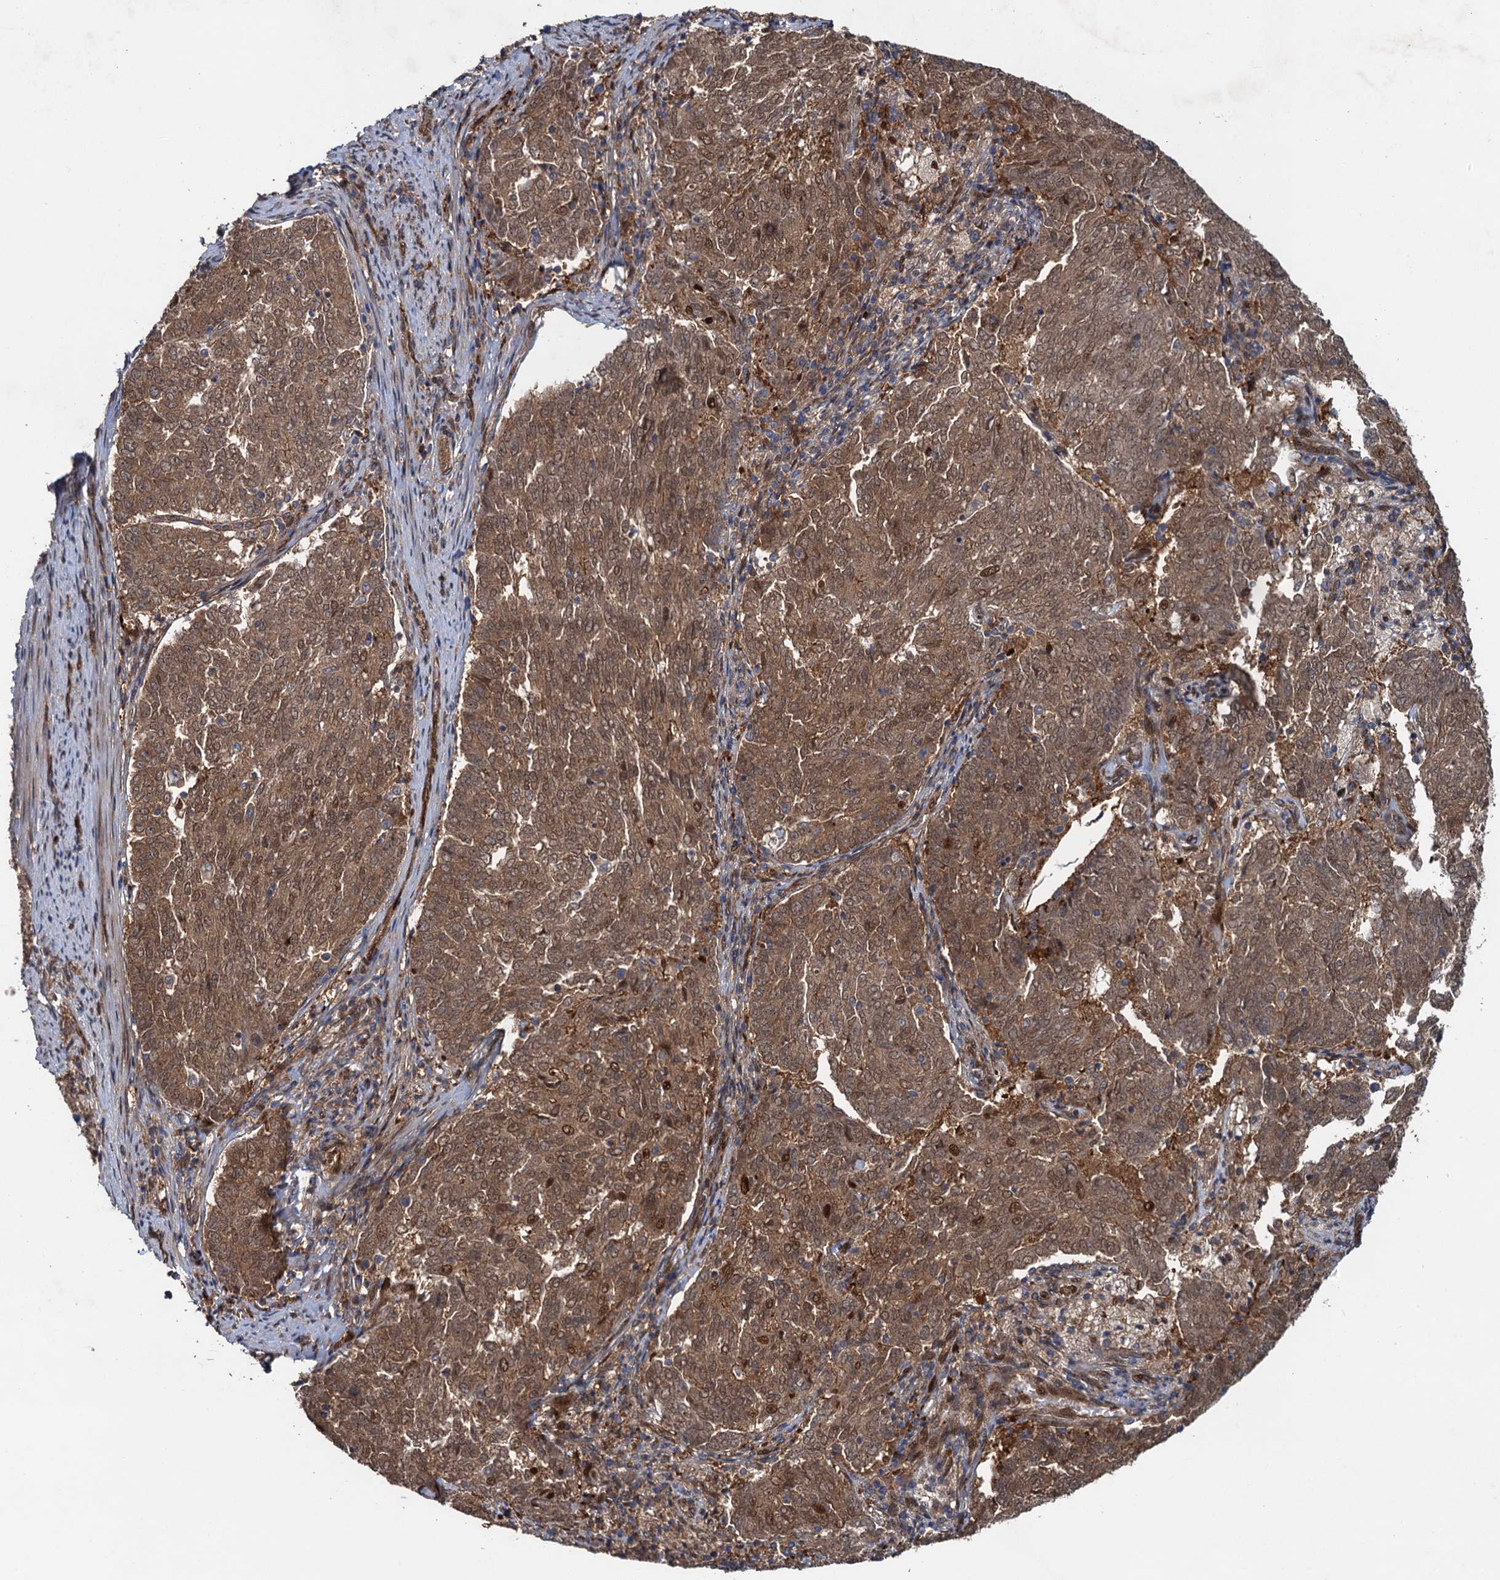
{"staining": {"intensity": "strong", "quantity": ">75%", "location": "cytoplasmic/membranous,nuclear"}, "tissue": "endometrial cancer", "cell_type": "Tumor cells", "image_type": "cancer", "snomed": [{"axis": "morphology", "description": "Adenocarcinoma, NOS"}, {"axis": "topography", "description": "Endometrium"}], "caption": "This histopathology image exhibits immunohistochemistry (IHC) staining of endometrial adenocarcinoma, with high strong cytoplasmic/membranous and nuclear positivity in about >75% of tumor cells.", "gene": "RHOBTB1", "patient": {"sex": "female", "age": 80}}